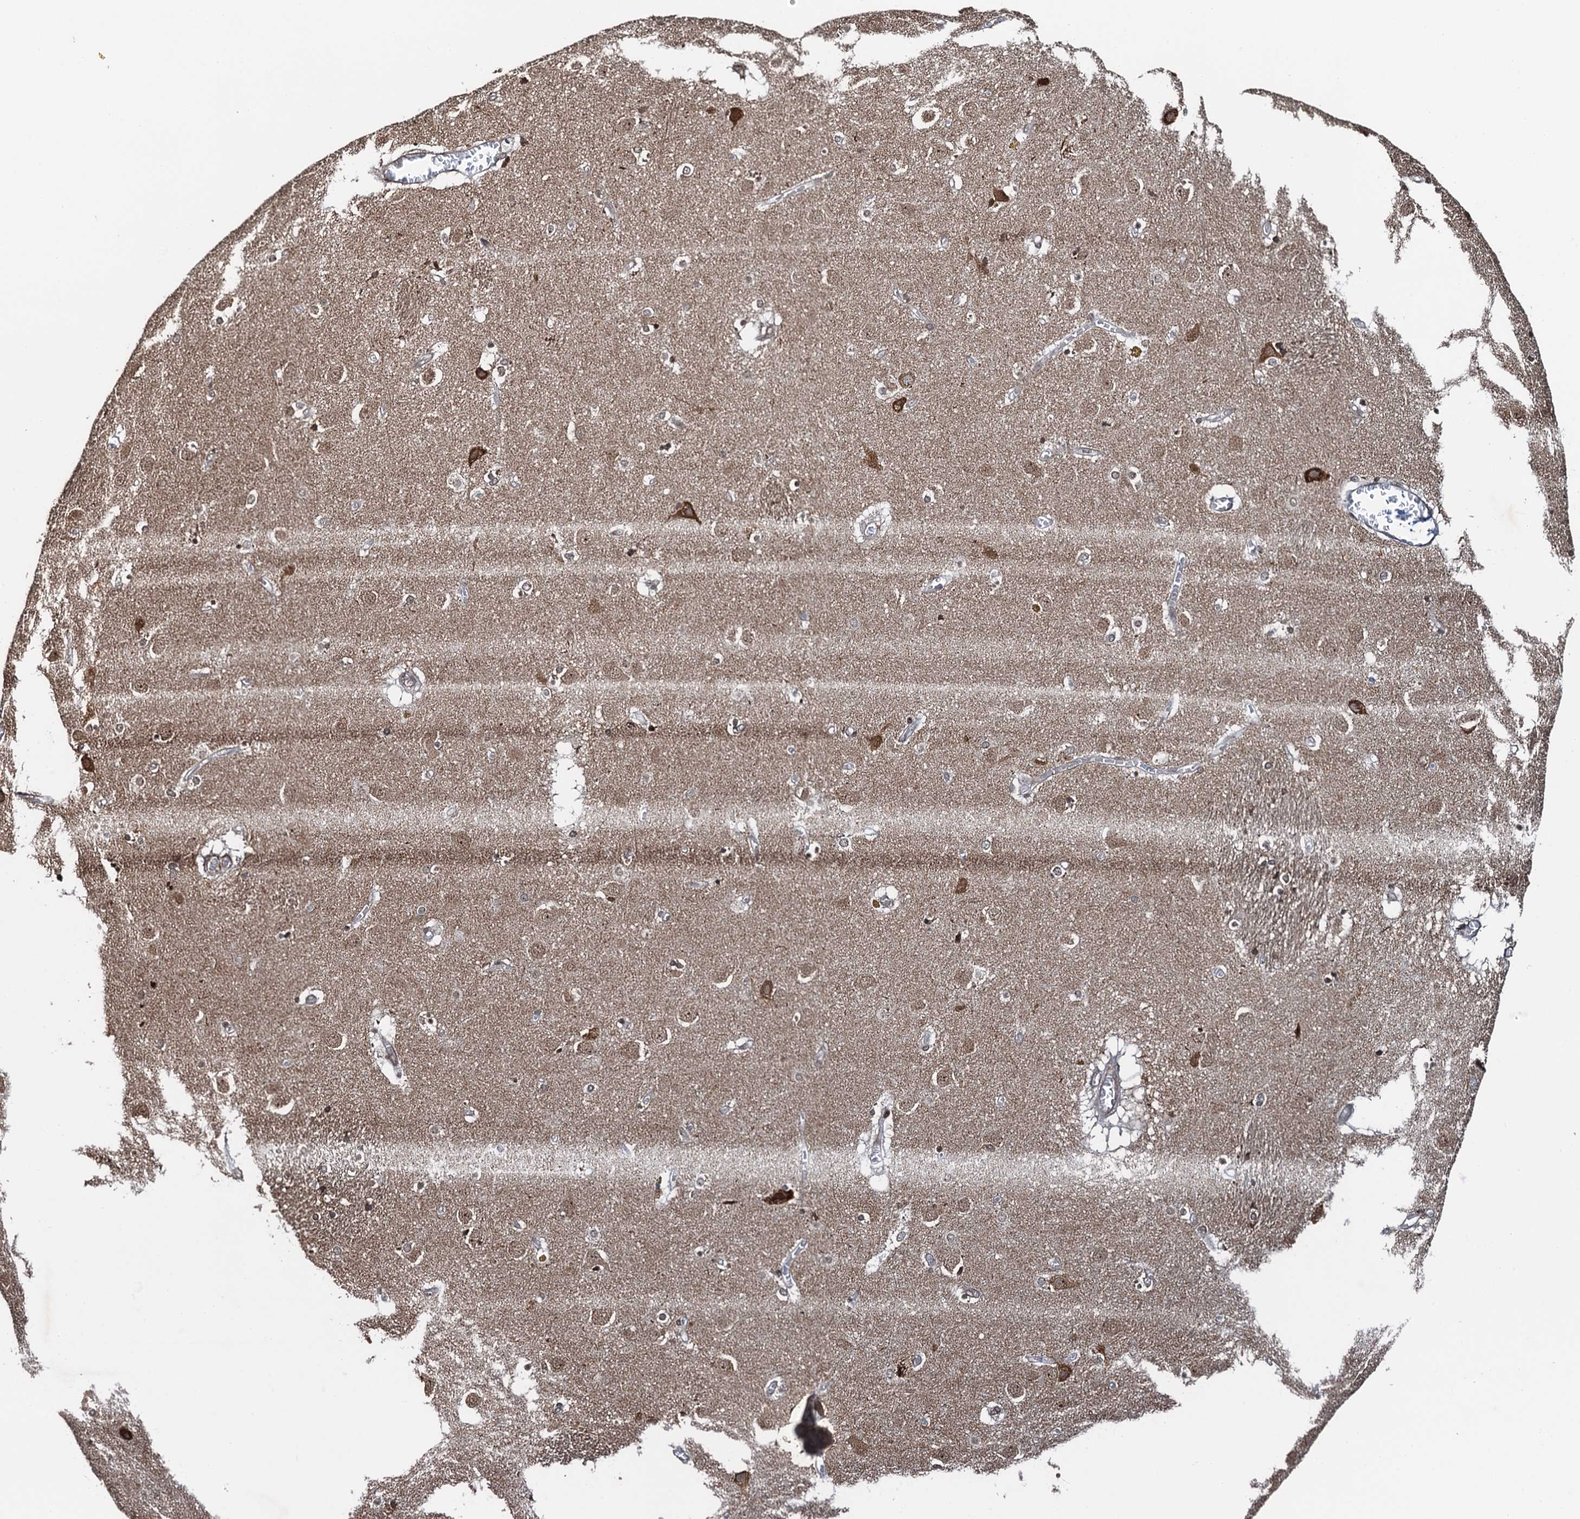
{"staining": {"intensity": "negative", "quantity": "none", "location": "none"}, "tissue": "caudate", "cell_type": "Glial cells", "image_type": "normal", "snomed": [{"axis": "morphology", "description": "Normal tissue, NOS"}, {"axis": "topography", "description": "Lateral ventricle wall"}], "caption": "Glial cells are negative for protein expression in normal human caudate. Brightfield microscopy of IHC stained with DAB (3,3'-diaminobenzidine) (brown) and hematoxylin (blue), captured at high magnification.", "gene": "WHAMM", "patient": {"sex": "male", "age": 70}}